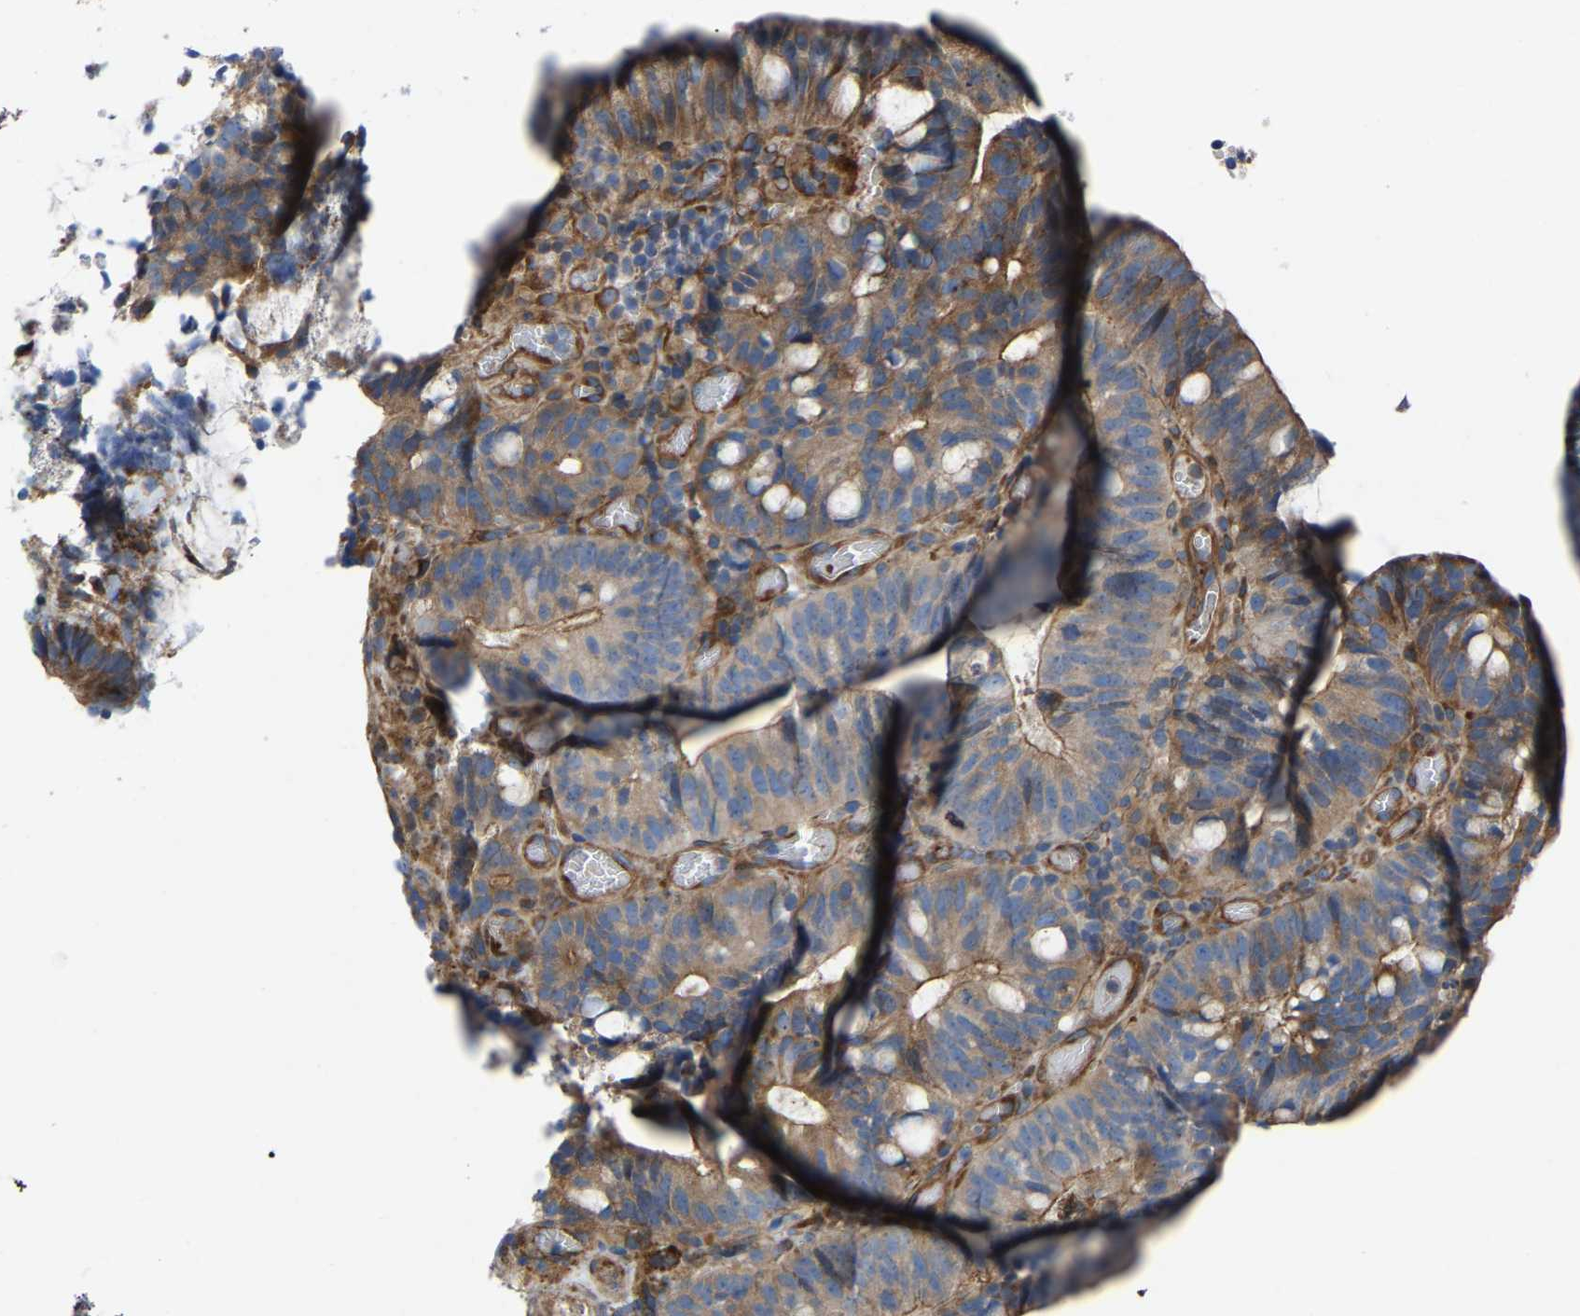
{"staining": {"intensity": "strong", "quantity": "25%-75%", "location": "cytoplasmic/membranous"}, "tissue": "colorectal cancer", "cell_type": "Tumor cells", "image_type": "cancer", "snomed": [{"axis": "morphology", "description": "Adenocarcinoma, NOS"}, {"axis": "topography", "description": "Colon"}], "caption": "Brown immunohistochemical staining in human colorectal adenocarcinoma exhibits strong cytoplasmic/membranous positivity in approximately 25%-75% of tumor cells.", "gene": "TOR1B", "patient": {"sex": "female", "age": 66}}